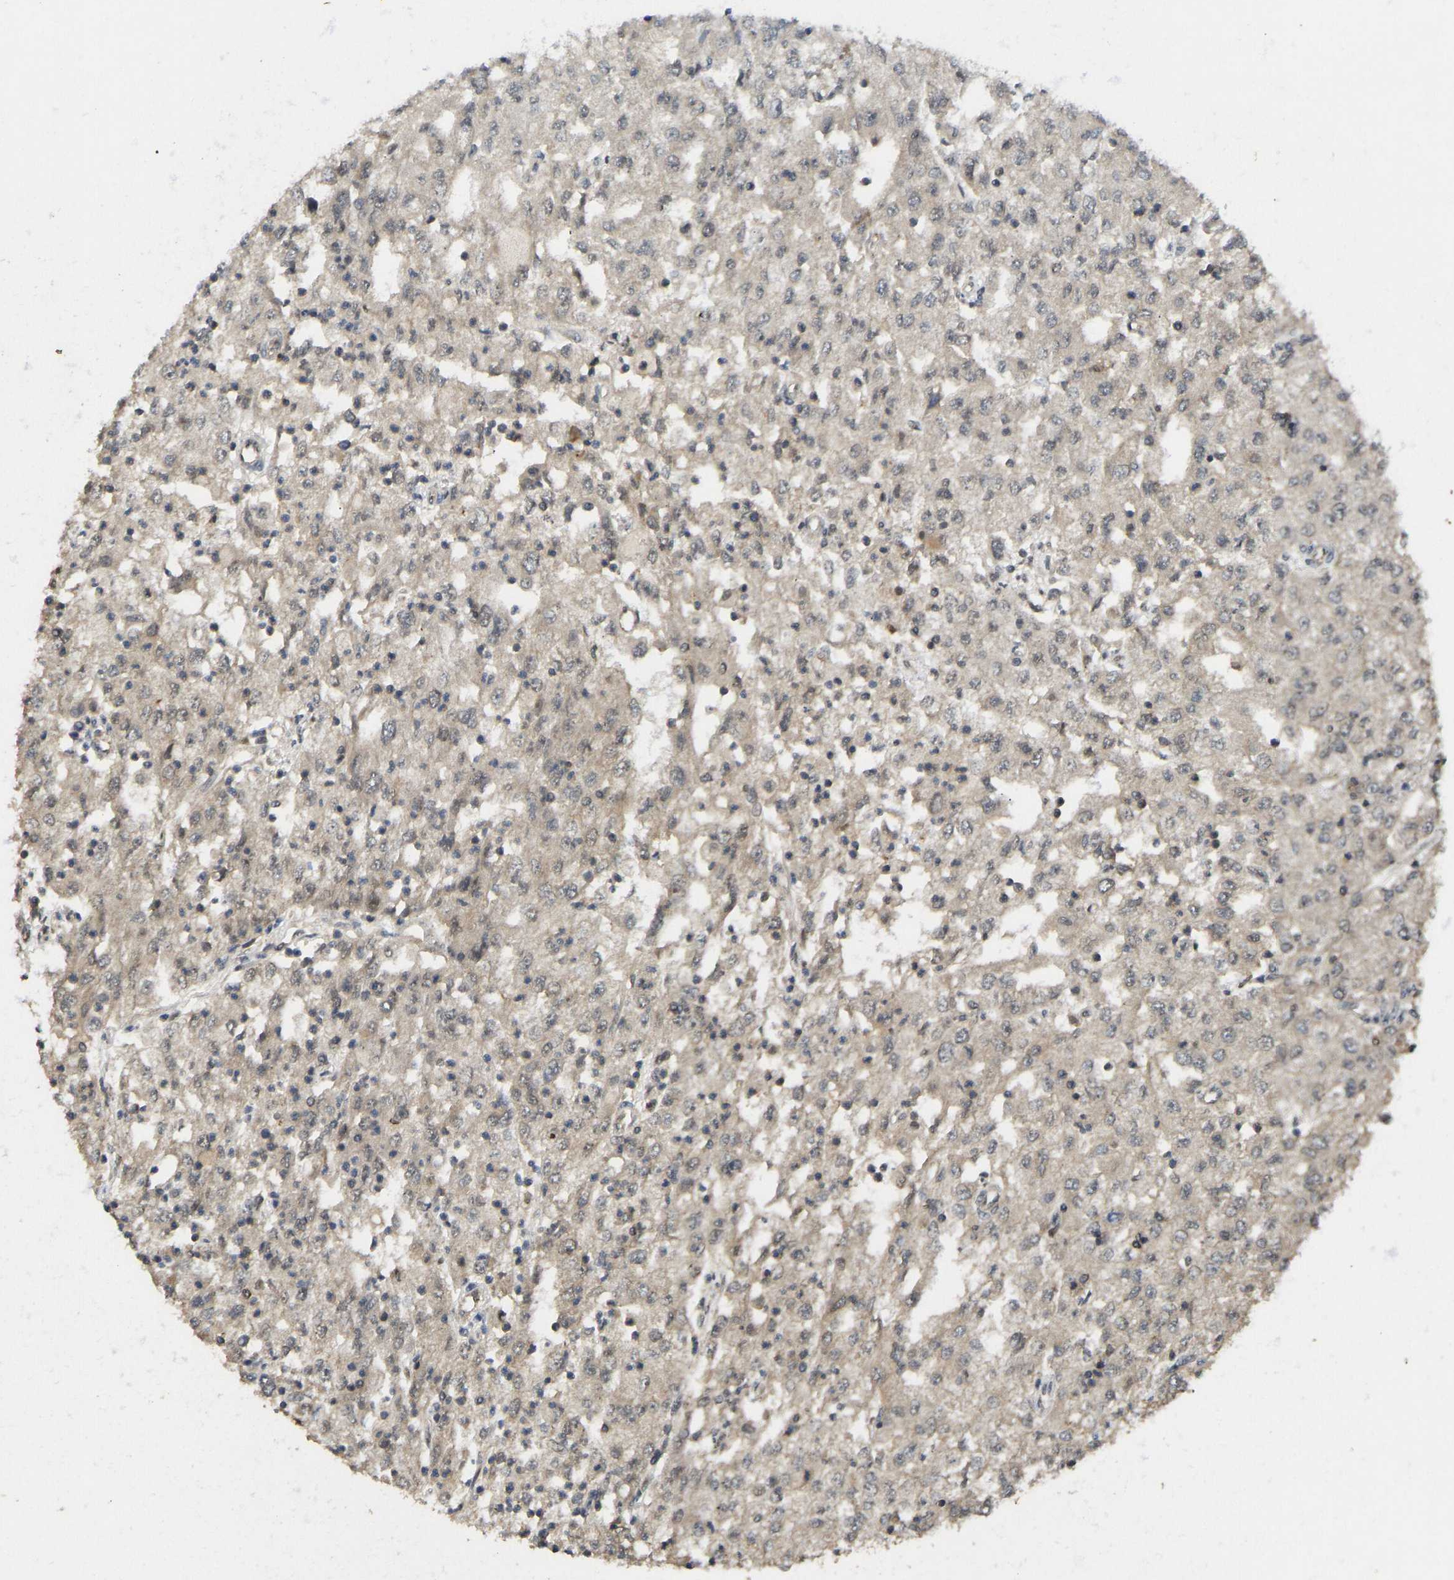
{"staining": {"intensity": "weak", "quantity": ">75%", "location": "cytoplasmic/membranous"}, "tissue": "renal cancer", "cell_type": "Tumor cells", "image_type": "cancer", "snomed": [{"axis": "morphology", "description": "Adenocarcinoma, NOS"}, {"axis": "topography", "description": "Kidney"}], "caption": "This is an image of immunohistochemistry staining of renal cancer, which shows weak expression in the cytoplasmic/membranous of tumor cells.", "gene": "NDRG3", "patient": {"sex": "female", "age": 54}}